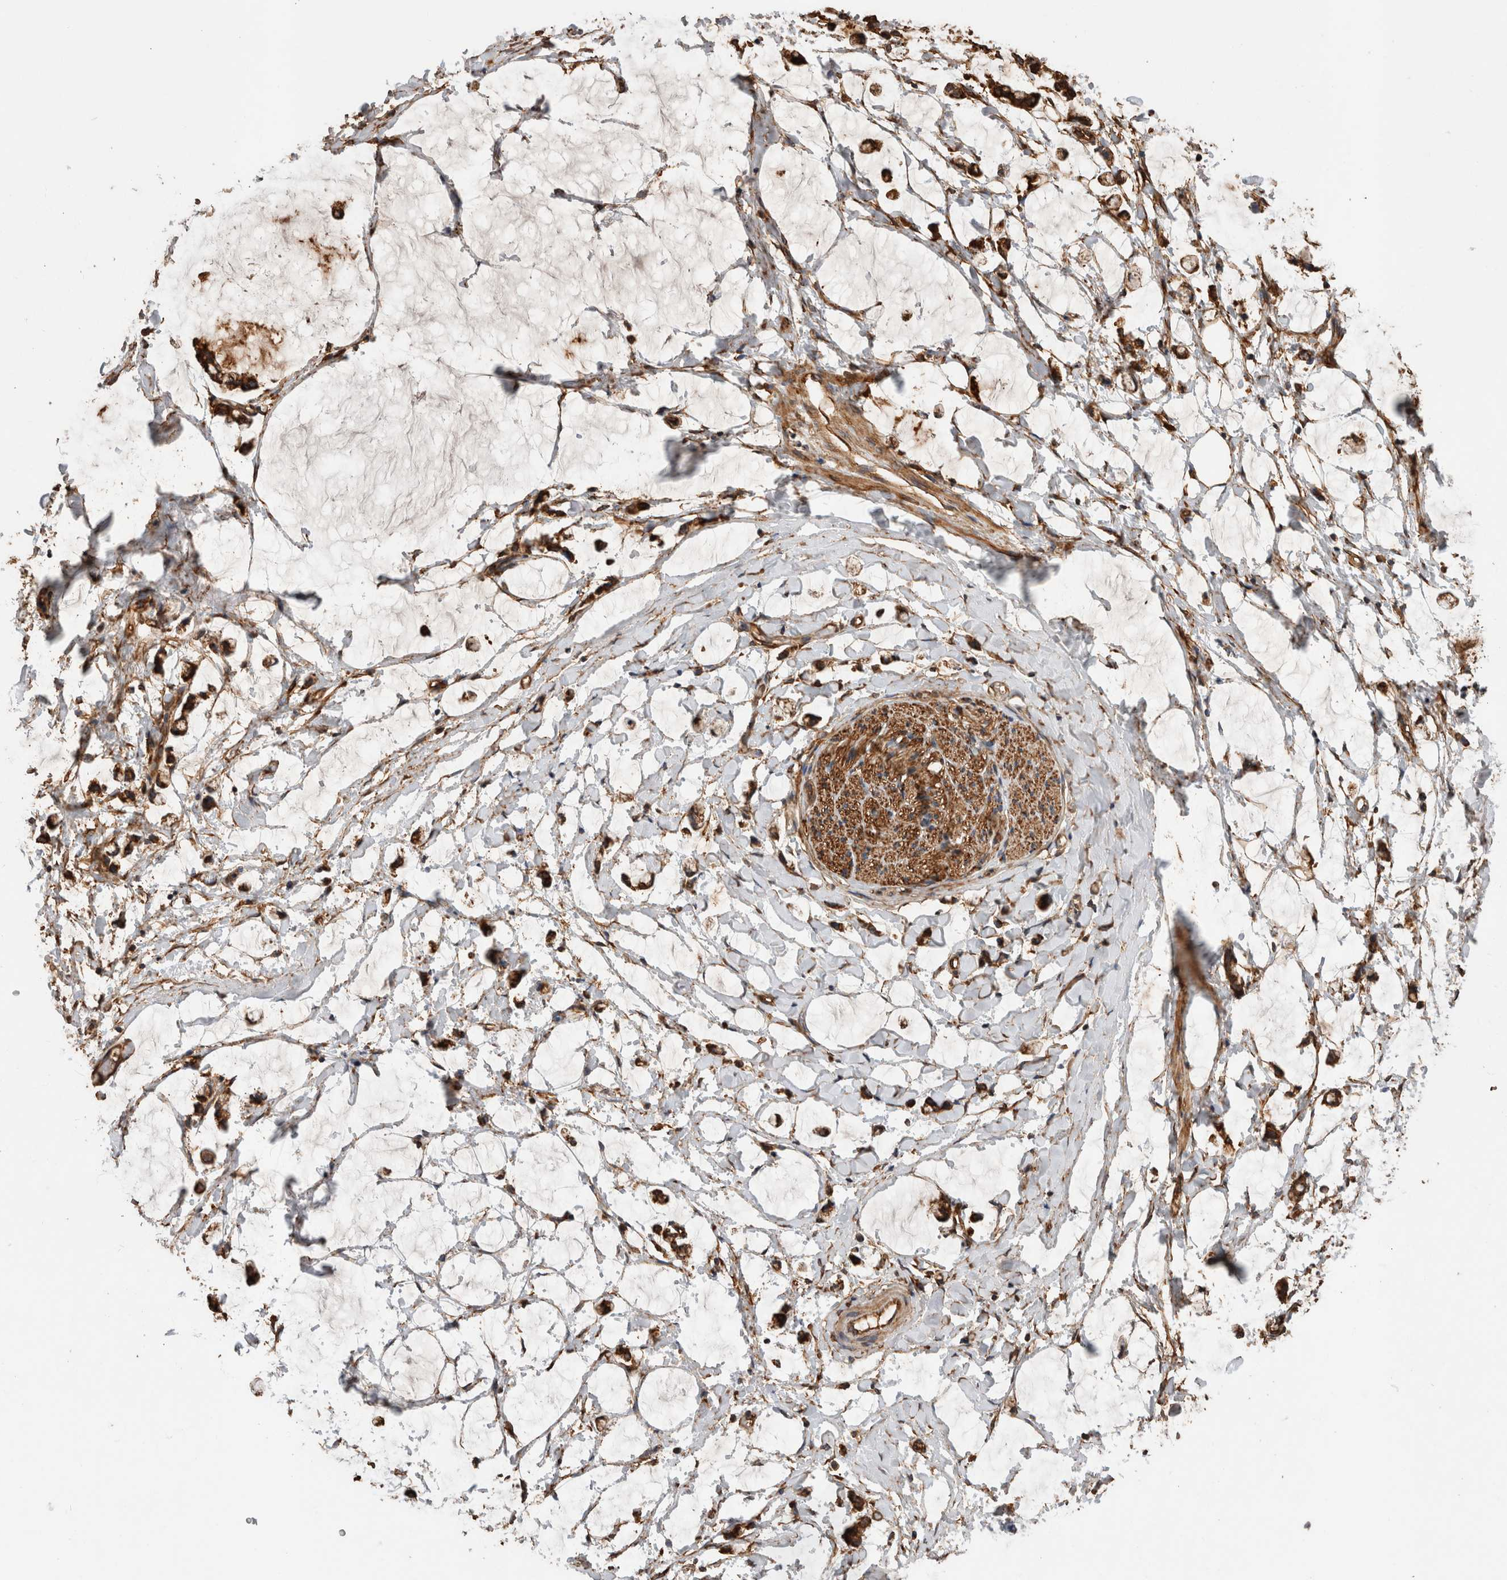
{"staining": {"intensity": "moderate", "quantity": ">75%", "location": "cytoplasmic/membranous"}, "tissue": "adipose tissue", "cell_type": "Adipocytes", "image_type": "normal", "snomed": [{"axis": "morphology", "description": "Normal tissue, NOS"}, {"axis": "morphology", "description": "Adenocarcinoma, NOS"}, {"axis": "topography", "description": "Colon"}, {"axis": "topography", "description": "Peripheral nerve tissue"}], "caption": "Adipocytes reveal medium levels of moderate cytoplasmic/membranous expression in approximately >75% of cells in normal human adipose tissue.", "gene": "ZNF397", "patient": {"sex": "male", "age": 14}}